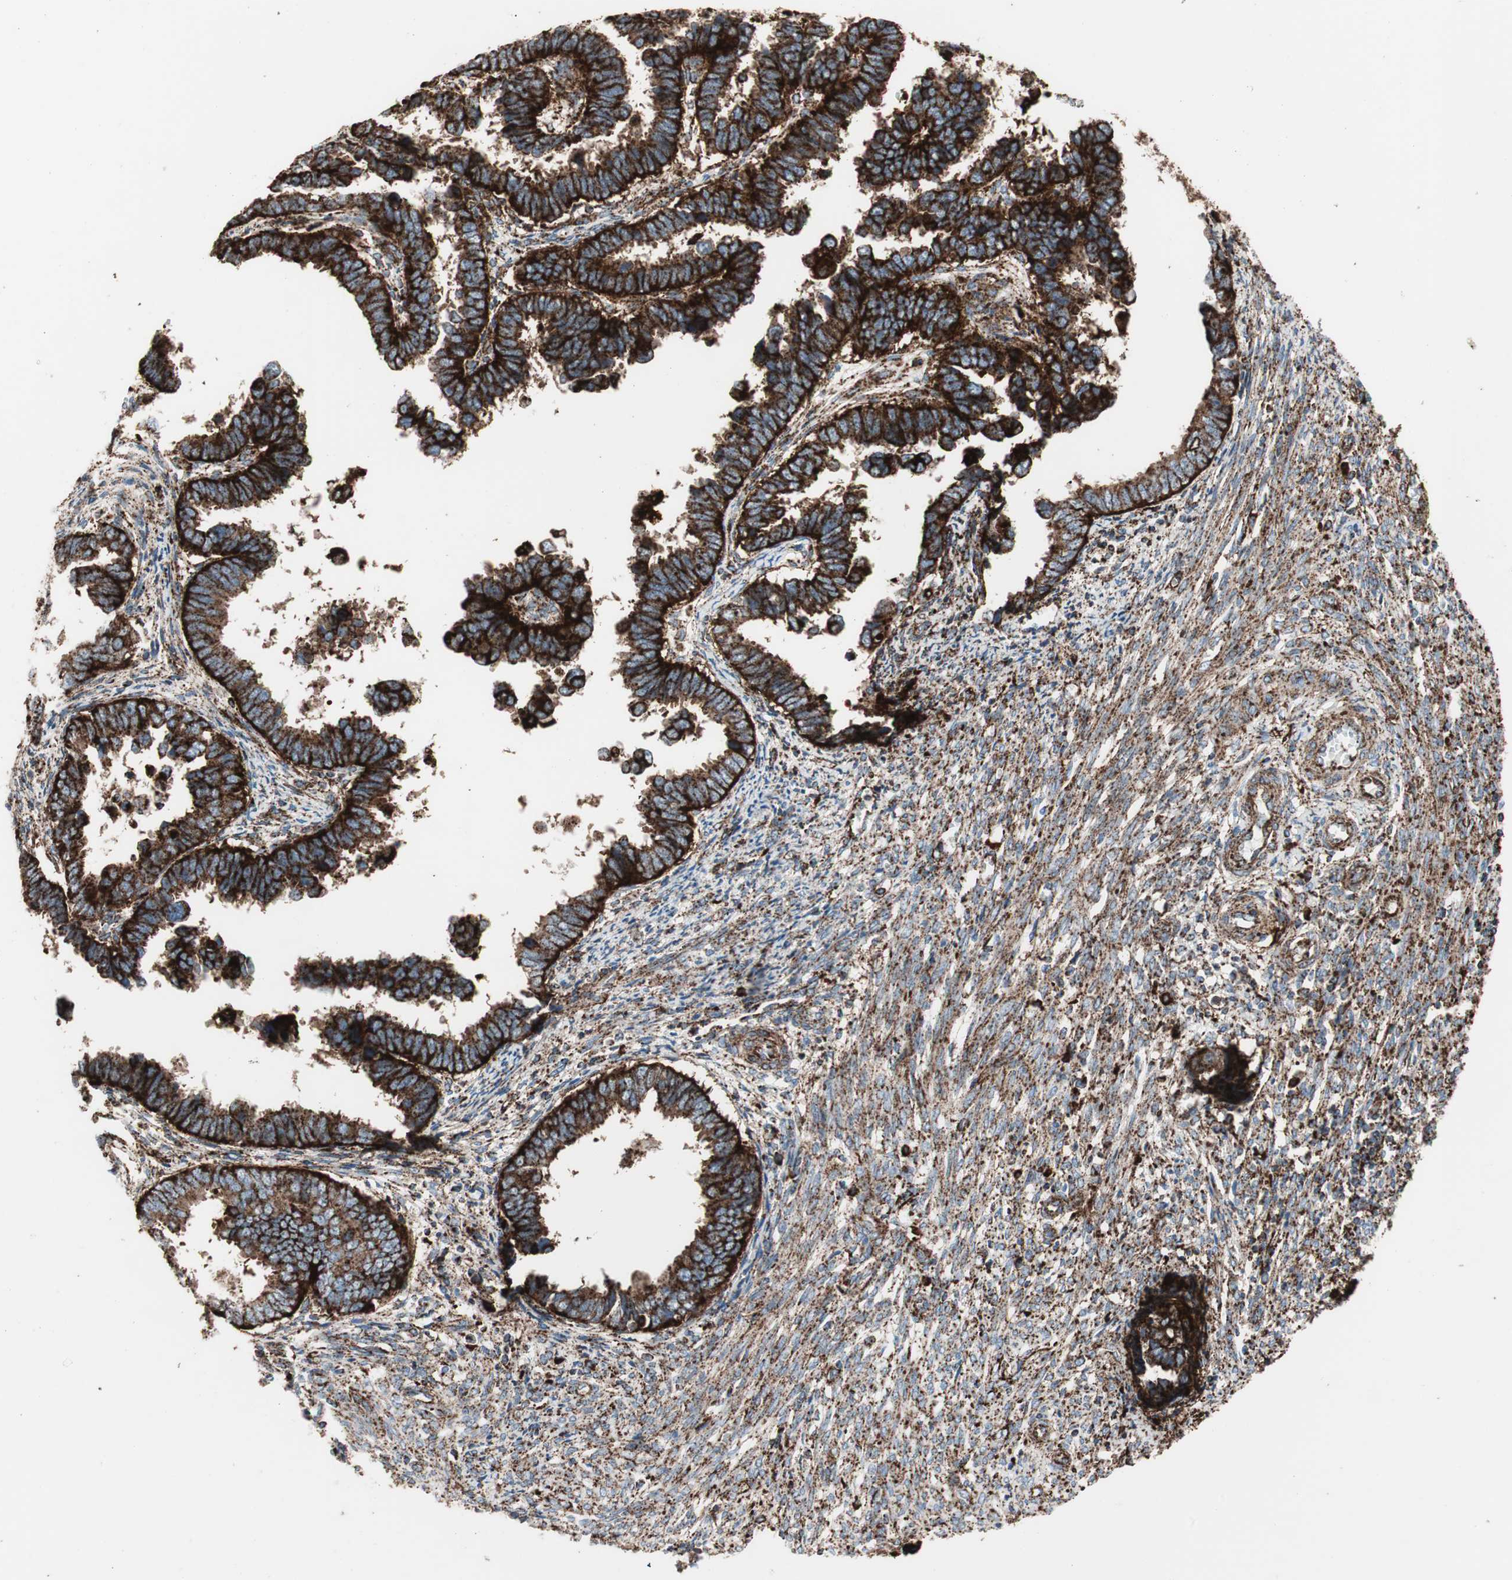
{"staining": {"intensity": "strong", "quantity": ">75%", "location": "cytoplasmic/membranous"}, "tissue": "endometrial cancer", "cell_type": "Tumor cells", "image_type": "cancer", "snomed": [{"axis": "morphology", "description": "Adenocarcinoma, NOS"}, {"axis": "topography", "description": "Endometrium"}], "caption": "Protein expression analysis of adenocarcinoma (endometrial) demonstrates strong cytoplasmic/membranous staining in about >75% of tumor cells.", "gene": "LAMP1", "patient": {"sex": "female", "age": 75}}